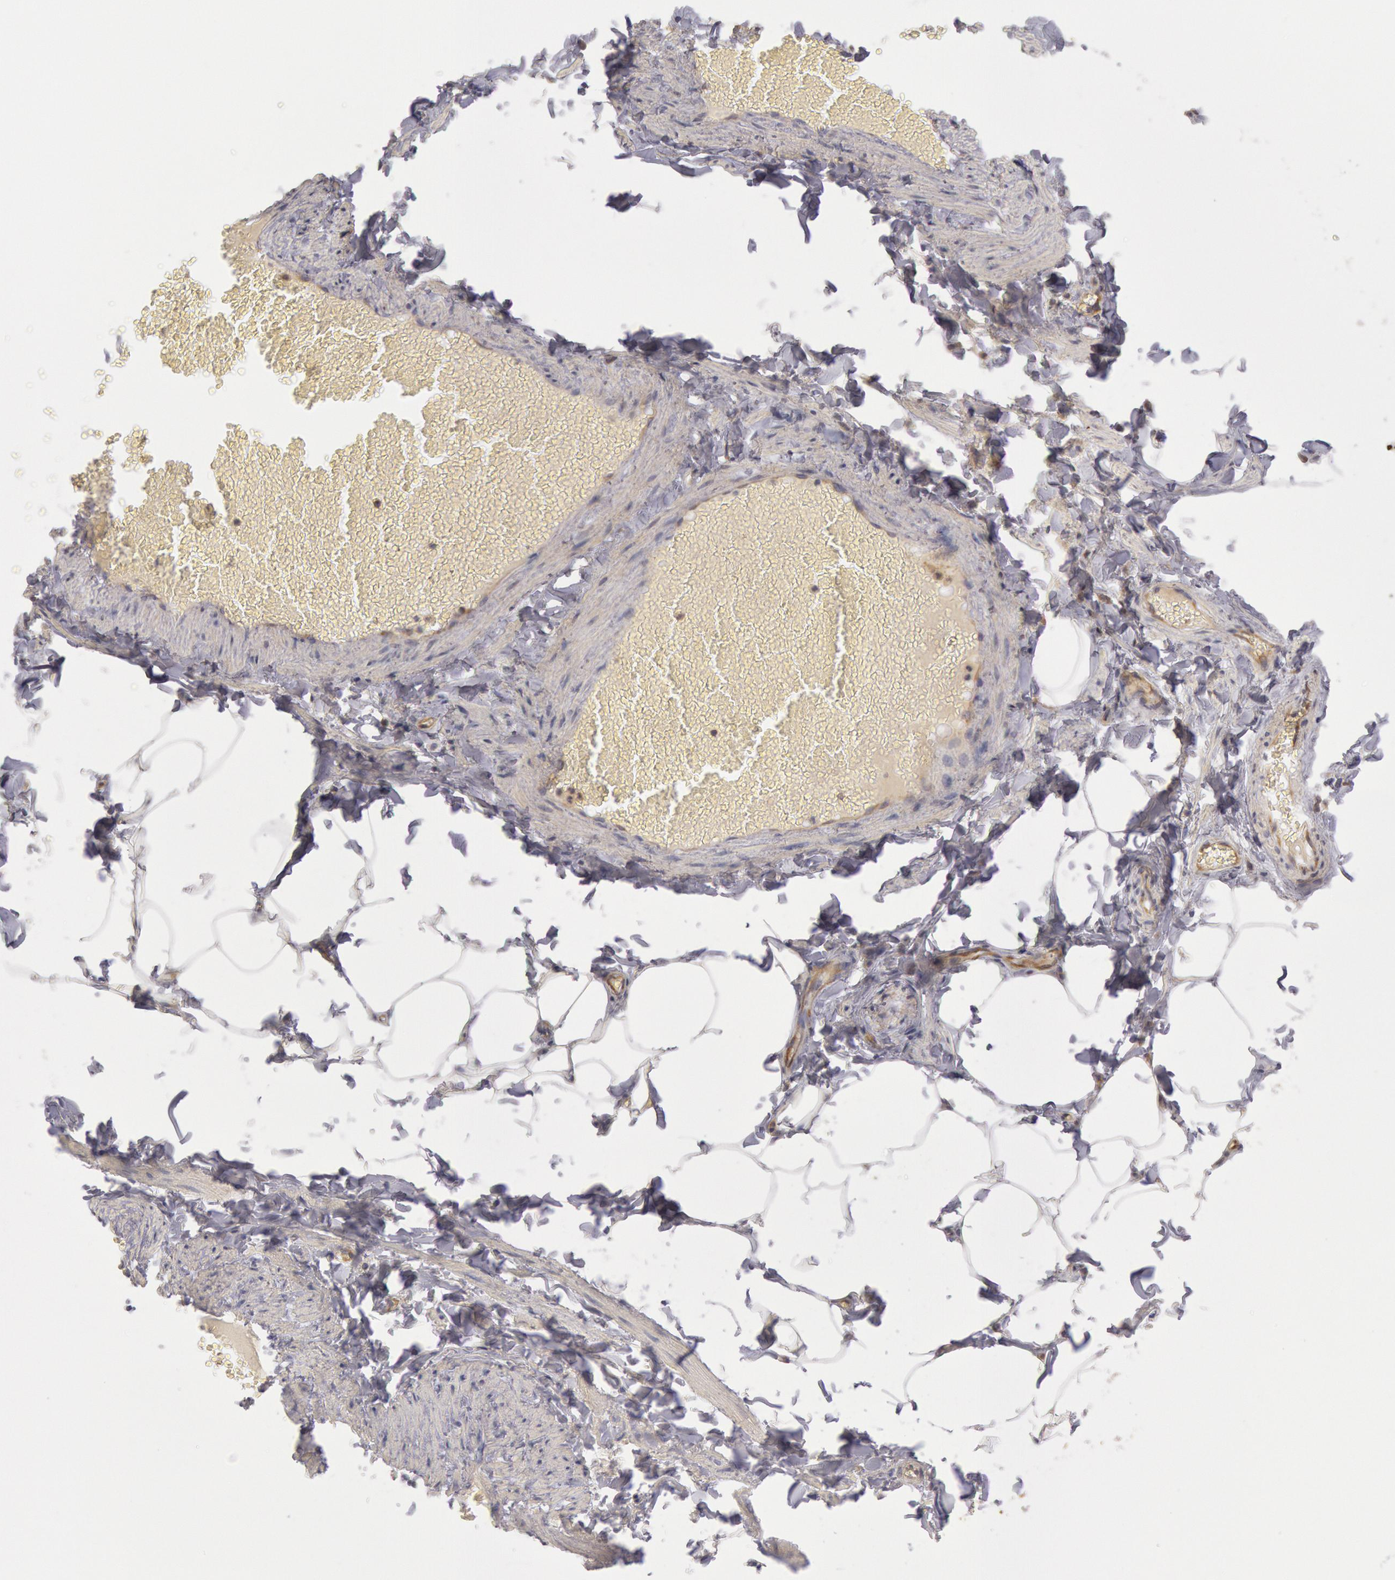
{"staining": {"intensity": "weak", "quantity": "<25%", "location": "cytoplasmic/membranous"}, "tissue": "adipose tissue", "cell_type": "Adipocytes", "image_type": "normal", "snomed": [{"axis": "morphology", "description": "Normal tissue, NOS"}, {"axis": "topography", "description": "Vascular tissue"}], "caption": "IHC histopathology image of benign adipose tissue: human adipose tissue stained with DAB demonstrates no significant protein staining in adipocytes.", "gene": "PIK3R1", "patient": {"sex": "male", "age": 41}}